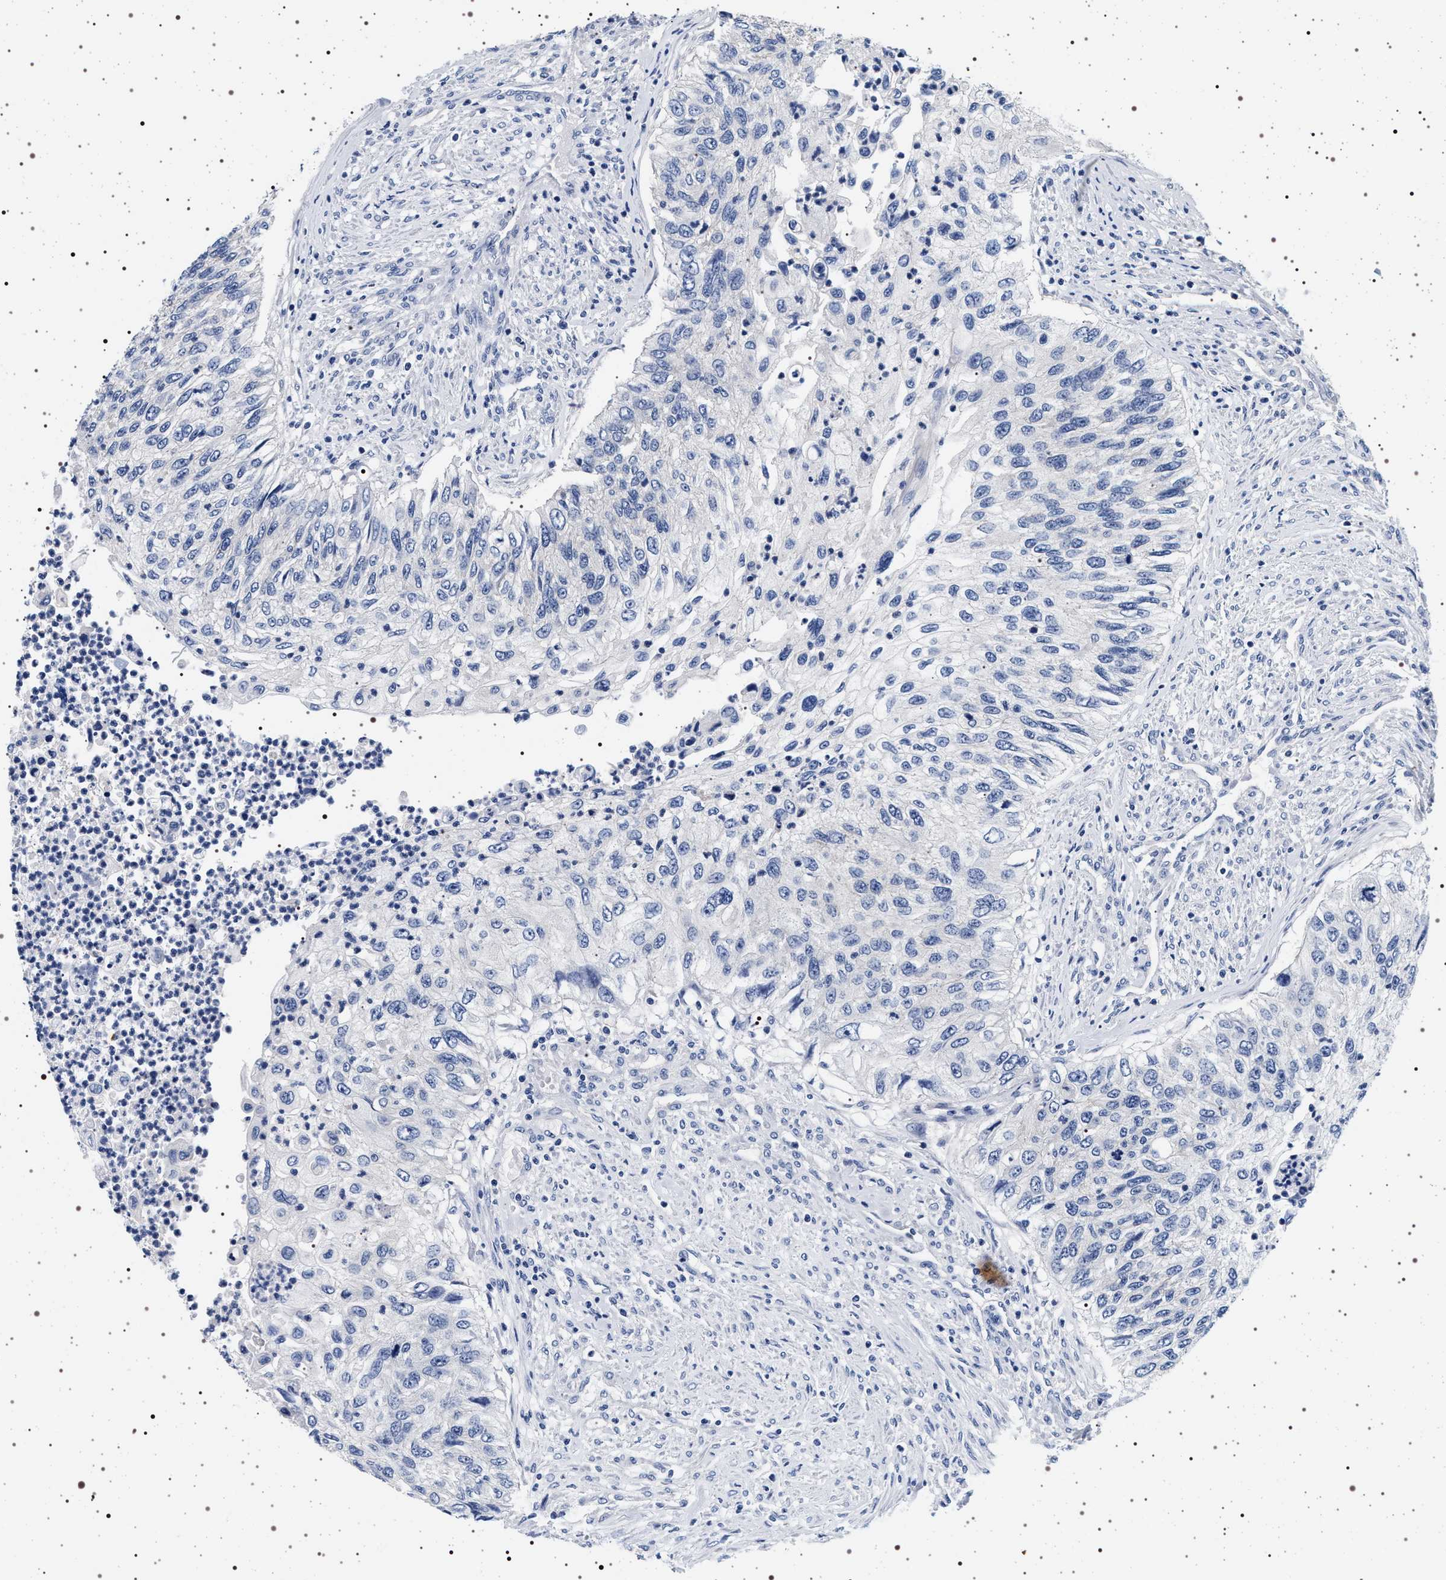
{"staining": {"intensity": "negative", "quantity": "none", "location": "none"}, "tissue": "urothelial cancer", "cell_type": "Tumor cells", "image_type": "cancer", "snomed": [{"axis": "morphology", "description": "Urothelial carcinoma, High grade"}, {"axis": "topography", "description": "Urinary bladder"}], "caption": "Immunohistochemistry (IHC) photomicrograph of neoplastic tissue: human urothelial cancer stained with DAB (3,3'-diaminobenzidine) demonstrates no significant protein positivity in tumor cells.", "gene": "HSD17B1", "patient": {"sex": "female", "age": 60}}